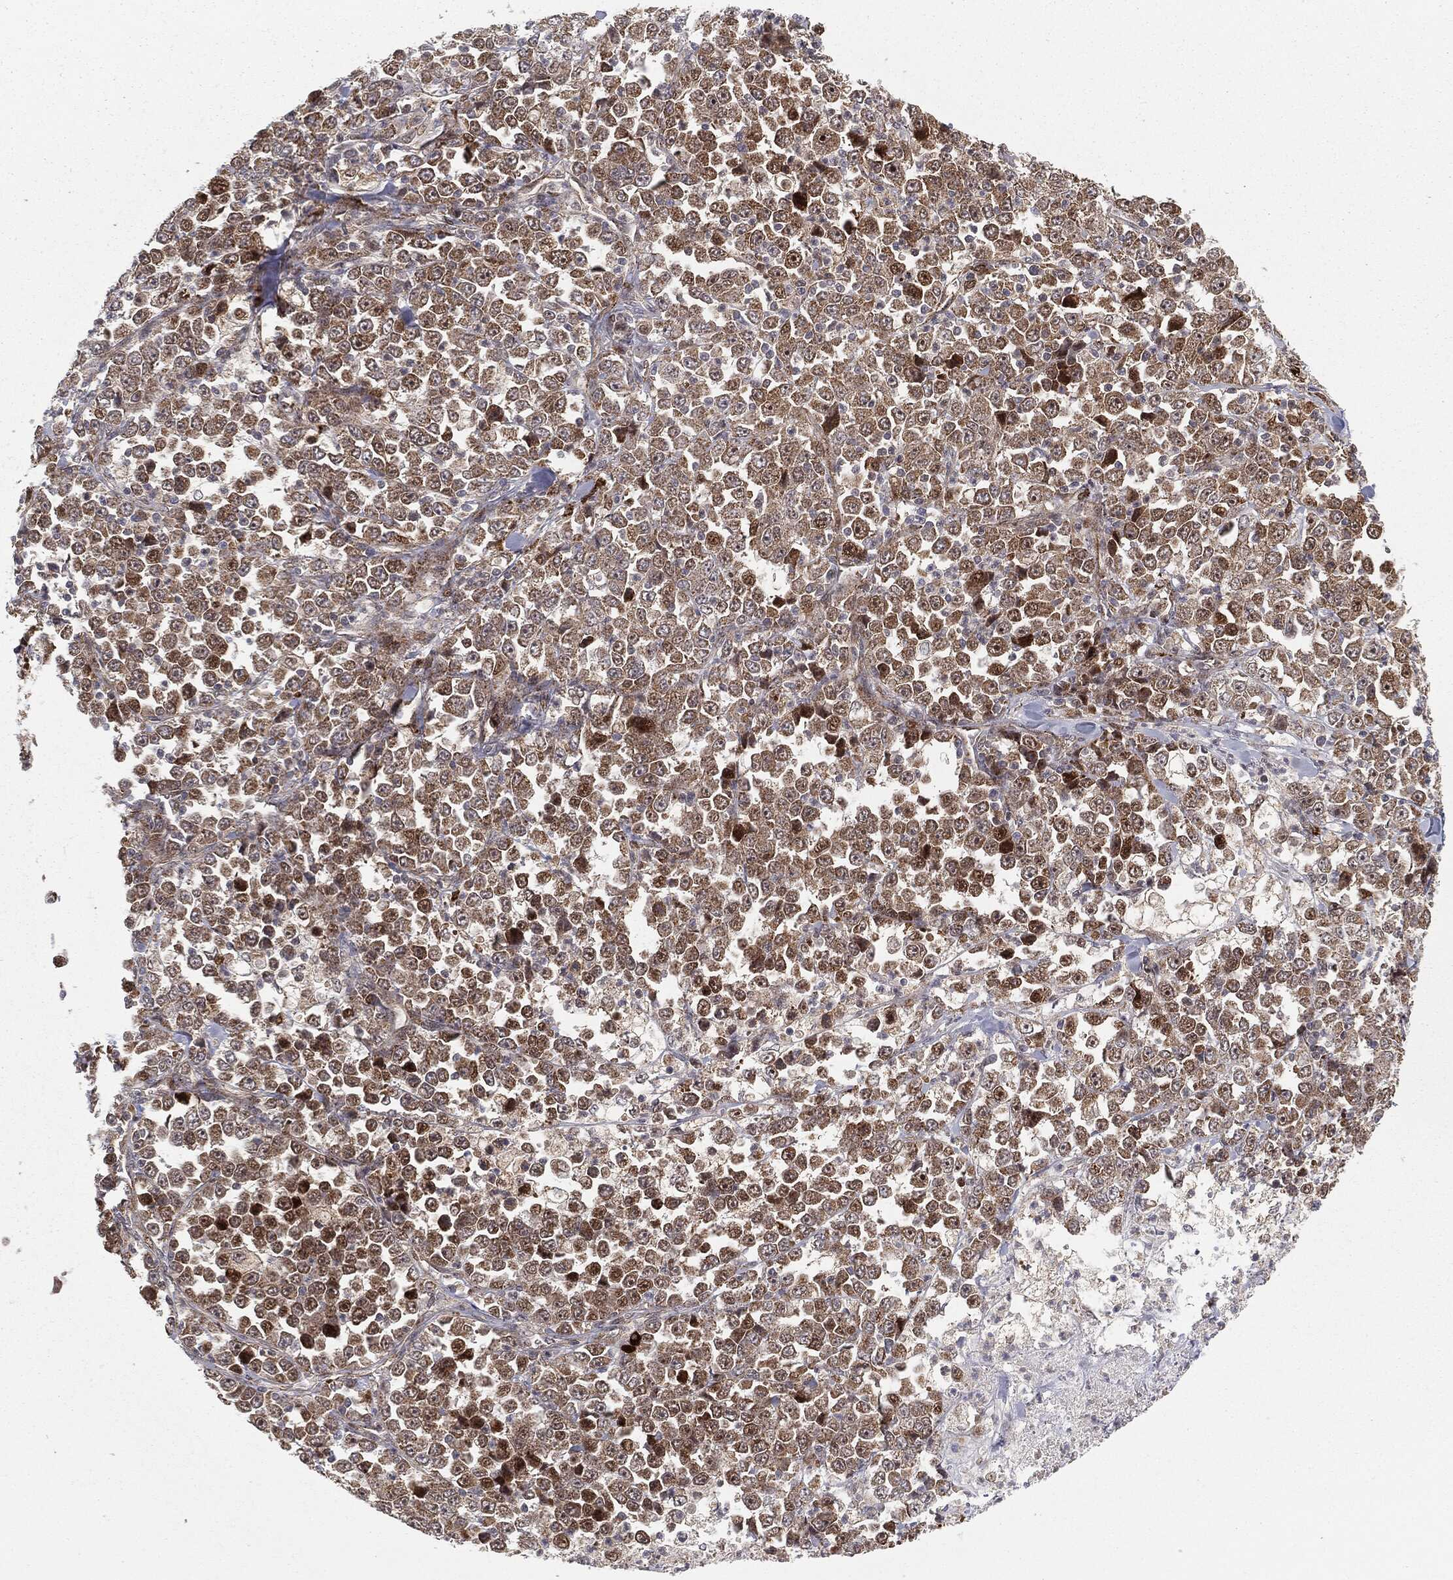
{"staining": {"intensity": "moderate", "quantity": ">75%", "location": "cytoplasmic/membranous"}, "tissue": "stomach cancer", "cell_type": "Tumor cells", "image_type": "cancer", "snomed": [{"axis": "morphology", "description": "Normal tissue, NOS"}, {"axis": "morphology", "description": "Adenocarcinoma, NOS"}, {"axis": "topography", "description": "Stomach, upper"}, {"axis": "topography", "description": "Stomach"}], "caption": "High-power microscopy captured an immunohistochemistry (IHC) image of stomach adenocarcinoma, revealing moderate cytoplasmic/membranous staining in approximately >75% of tumor cells.", "gene": "PTEN", "patient": {"sex": "male", "age": 59}}